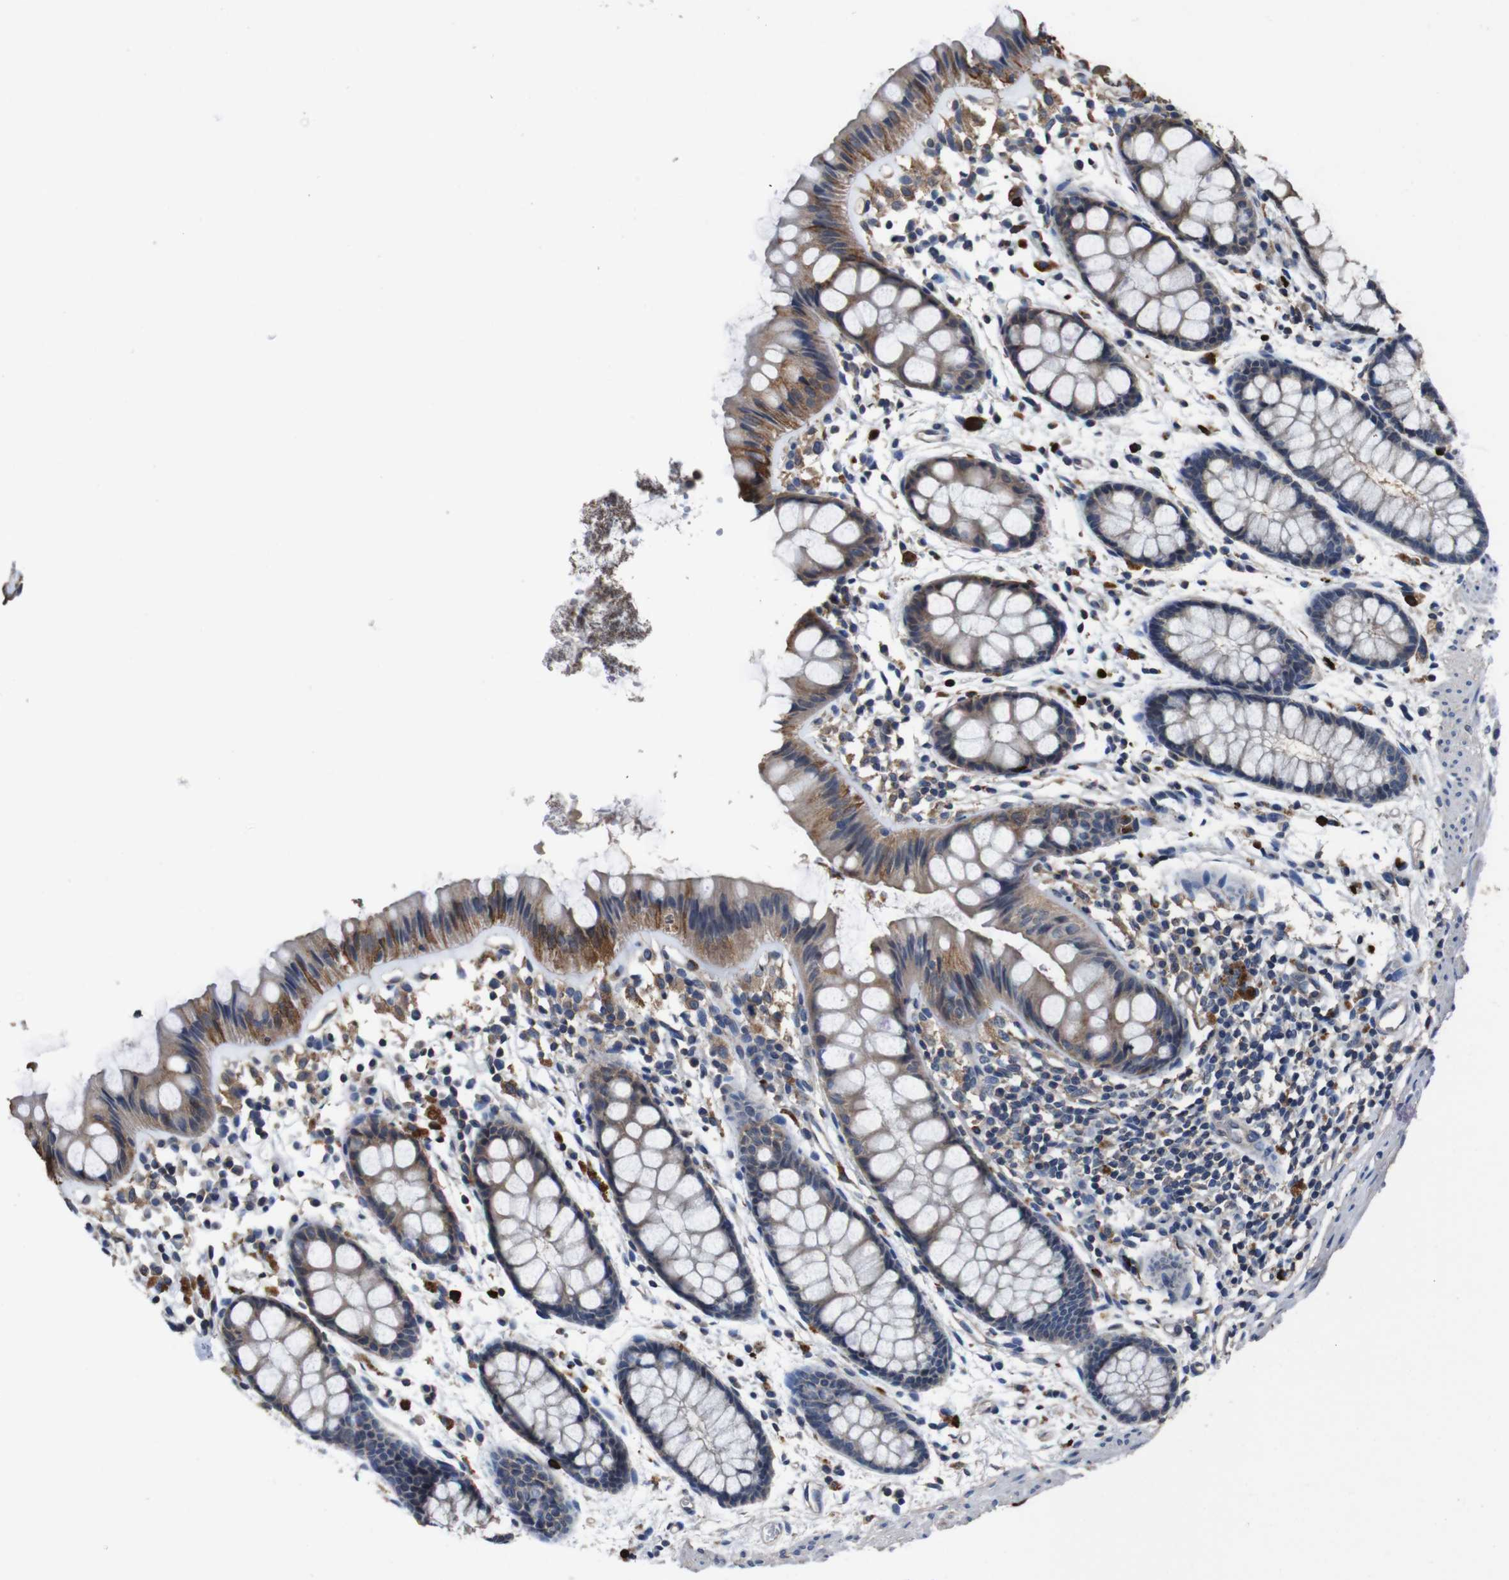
{"staining": {"intensity": "moderate", "quantity": ">75%", "location": "cytoplasmic/membranous"}, "tissue": "rectum", "cell_type": "Glandular cells", "image_type": "normal", "snomed": [{"axis": "morphology", "description": "Normal tissue, NOS"}, {"axis": "topography", "description": "Rectum"}], "caption": "High-magnification brightfield microscopy of benign rectum stained with DAB (3,3'-diaminobenzidine) (brown) and counterstained with hematoxylin (blue). glandular cells exhibit moderate cytoplasmic/membranous staining is appreciated in about>75% of cells. The staining is performed using DAB (3,3'-diaminobenzidine) brown chromogen to label protein expression. The nuclei are counter-stained blue using hematoxylin.", "gene": "GLIPR1", "patient": {"sex": "female", "age": 66}}